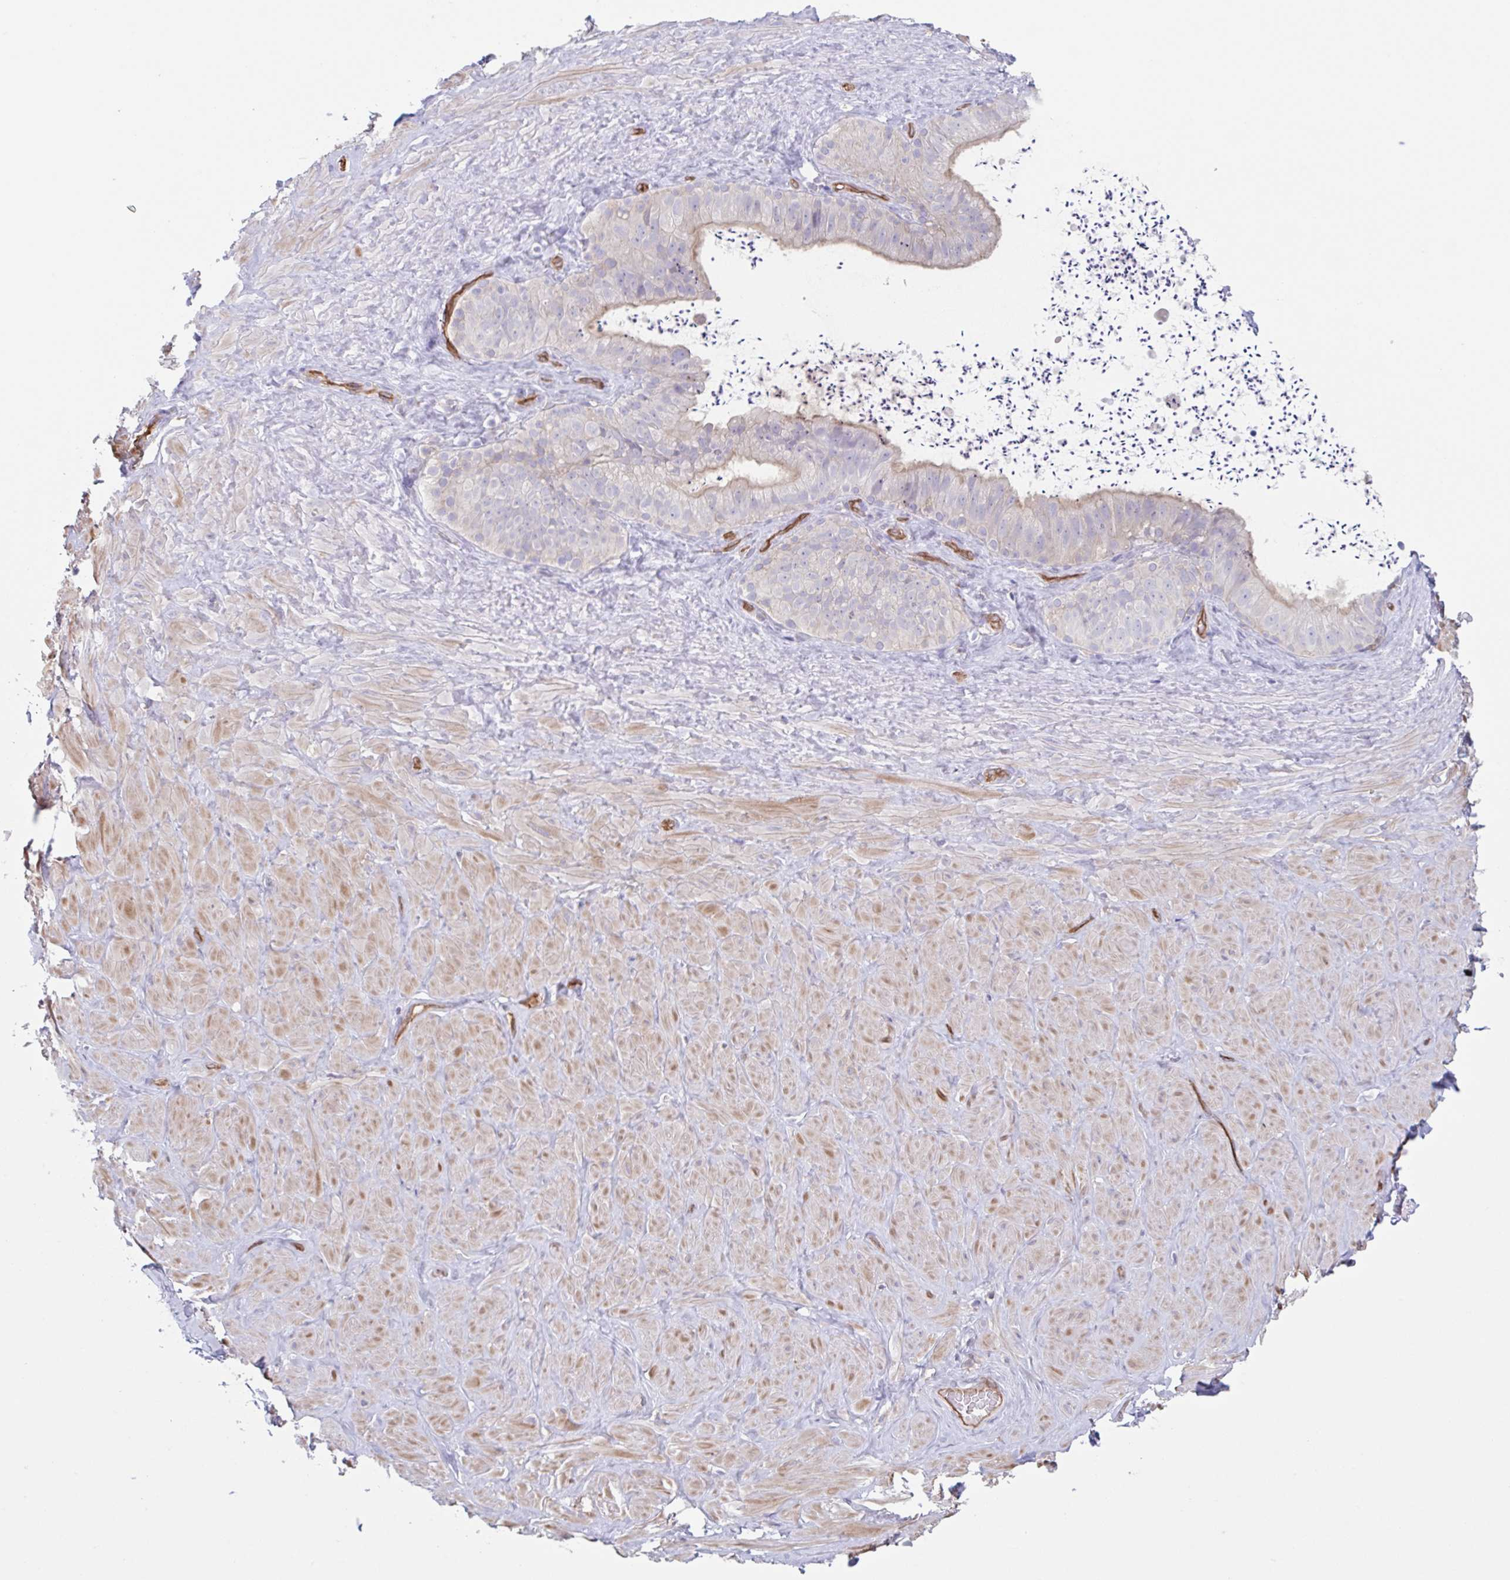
{"staining": {"intensity": "negative", "quantity": "none", "location": "none"}, "tissue": "adipose tissue", "cell_type": "Adipocytes", "image_type": "normal", "snomed": [{"axis": "morphology", "description": "Normal tissue, NOS"}, {"axis": "topography", "description": "Vascular tissue"}, {"axis": "topography", "description": "Peripheral nerve tissue"}], "caption": "A micrograph of human adipose tissue is negative for staining in adipocytes. (DAB immunohistochemistry (IHC) visualized using brightfield microscopy, high magnification).", "gene": "EHD4", "patient": {"sex": "male", "age": 41}}